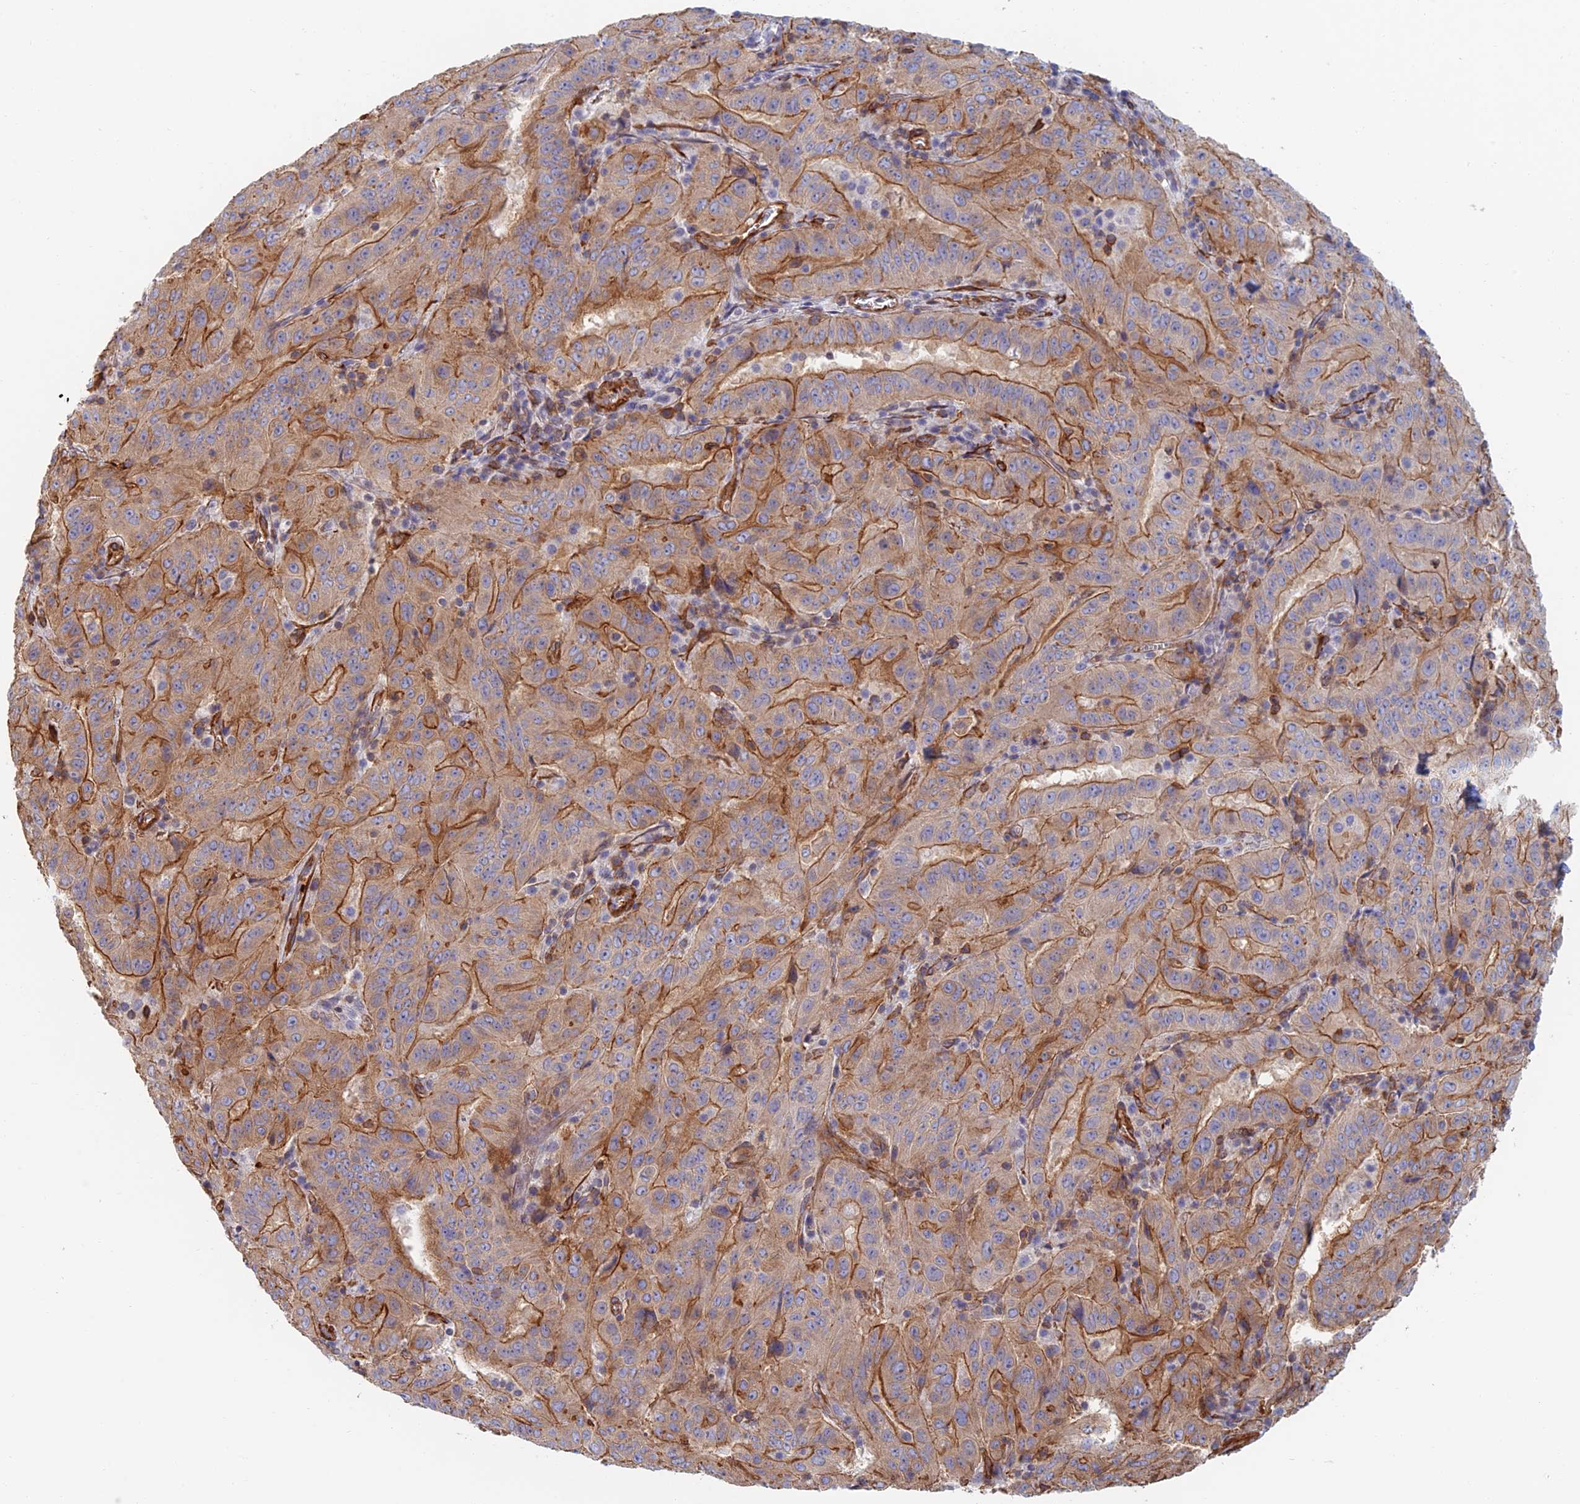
{"staining": {"intensity": "strong", "quantity": "25%-75%", "location": "cytoplasmic/membranous"}, "tissue": "pancreatic cancer", "cell_type": "Tumor cells", "image_type": "cancer", "snomed": [{"axis": "morphology", "description": "Adenocarcinoma, NOS"}, {"axis": "topography", "description": "Pancreas"}], "caption": "Pancreatic cancer stained for a protein demonstrates strong cytoplasmic/membranous positivity in tumor cells.", "gene": "PAK4", "patient": {"sex": "male", "age": 63}}